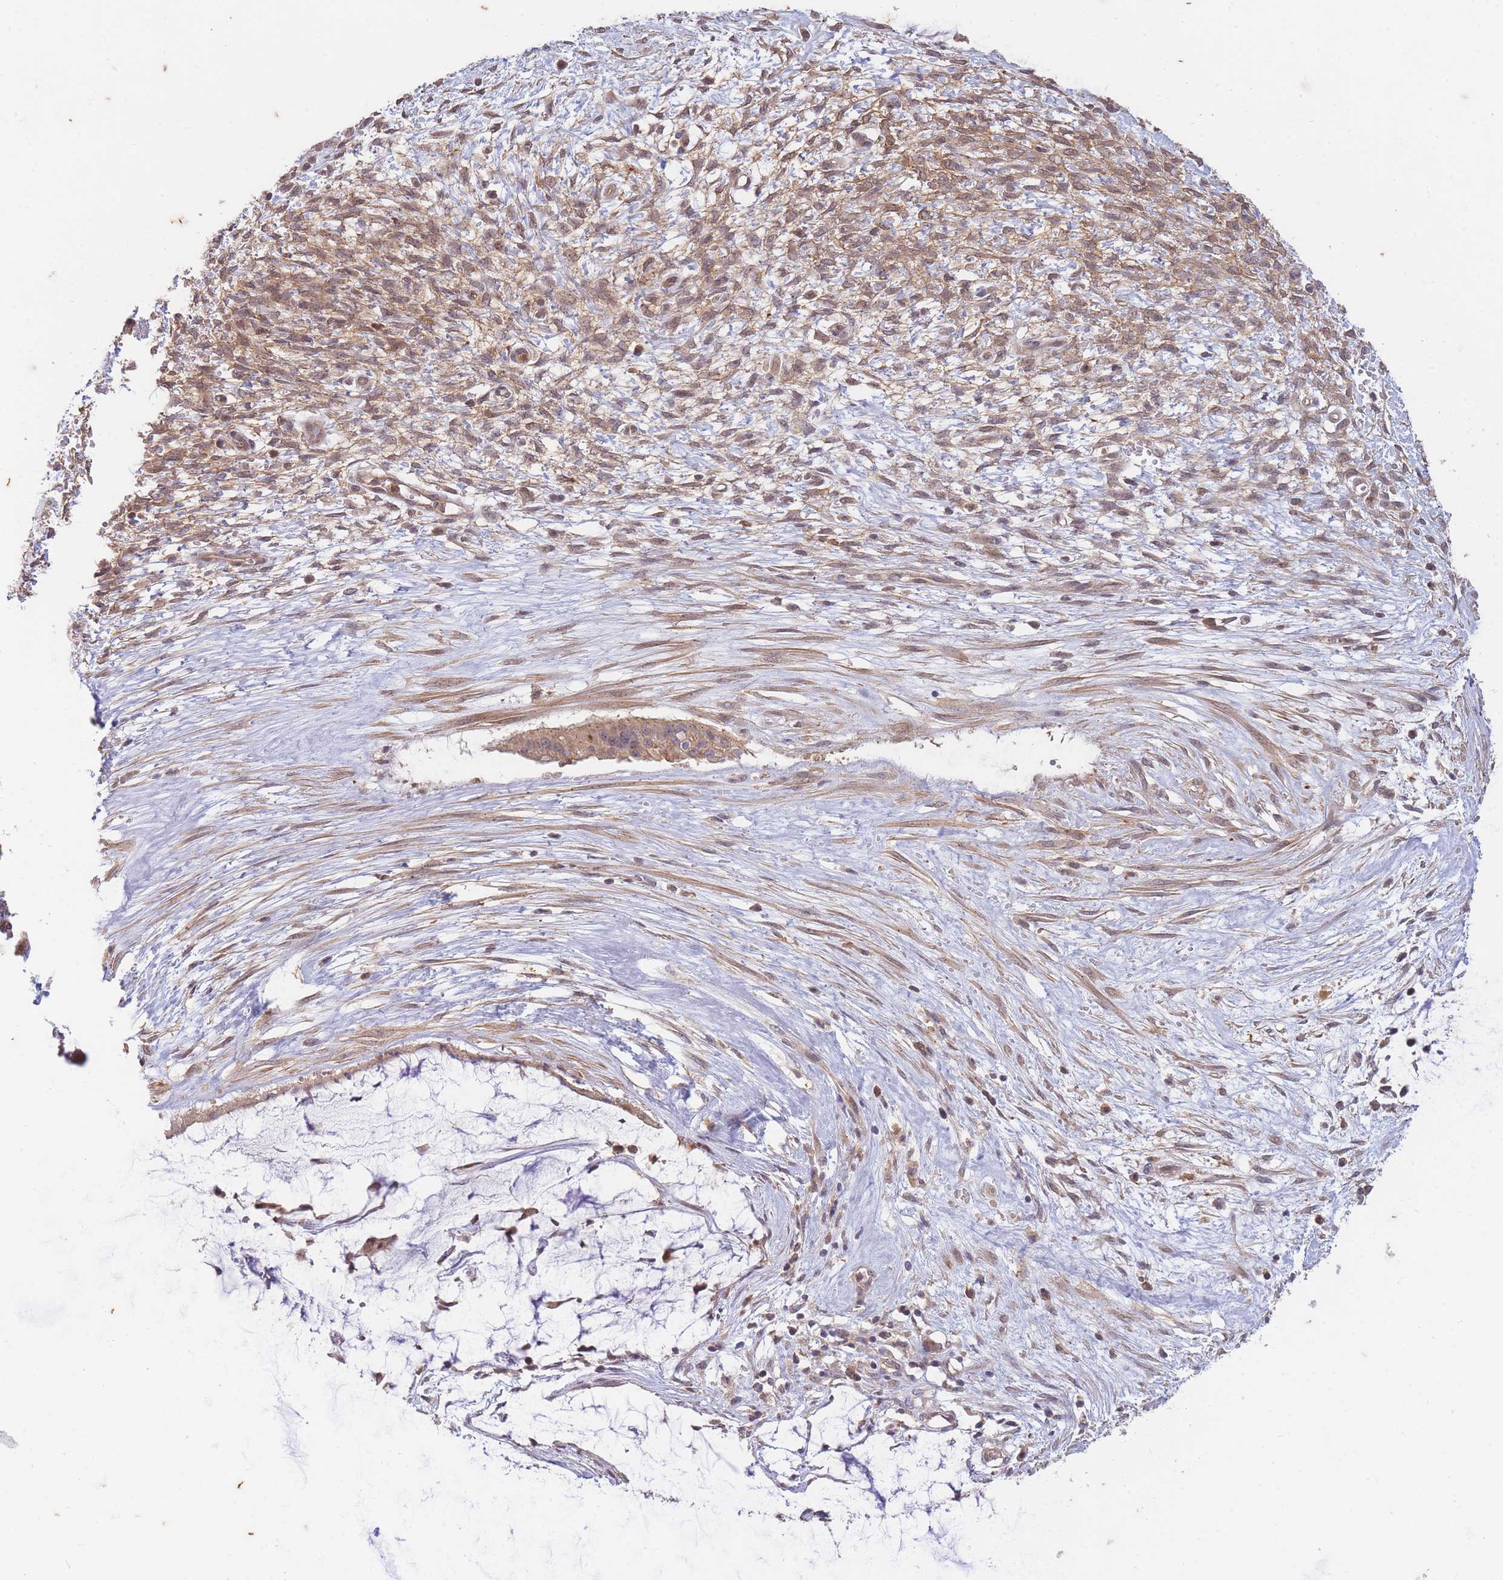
{"staining": {"intensity": "moderate", "quantity": ">75%", "location": "cytoplasmic/membranous"}, "tissue": "ovarian cancer", "cell_type": "Tumor cells", "image_type": "cancer", "snomed": [{"axis": "morphology", "description": "Cystadenocarcinoma, mucinous, NOS"}, {"axis": "topography", "description": "Ovary"}], "caption": "DAB (3,3'-diaminobenzidine) immunohistochemical staining of human ovarian cancer shows moderate cytoplasmic/membranous protein positivity in about >75% of tumor cells.", "gene": "ST8SIA4", "patient": {"sex": "female", "age": 73}}